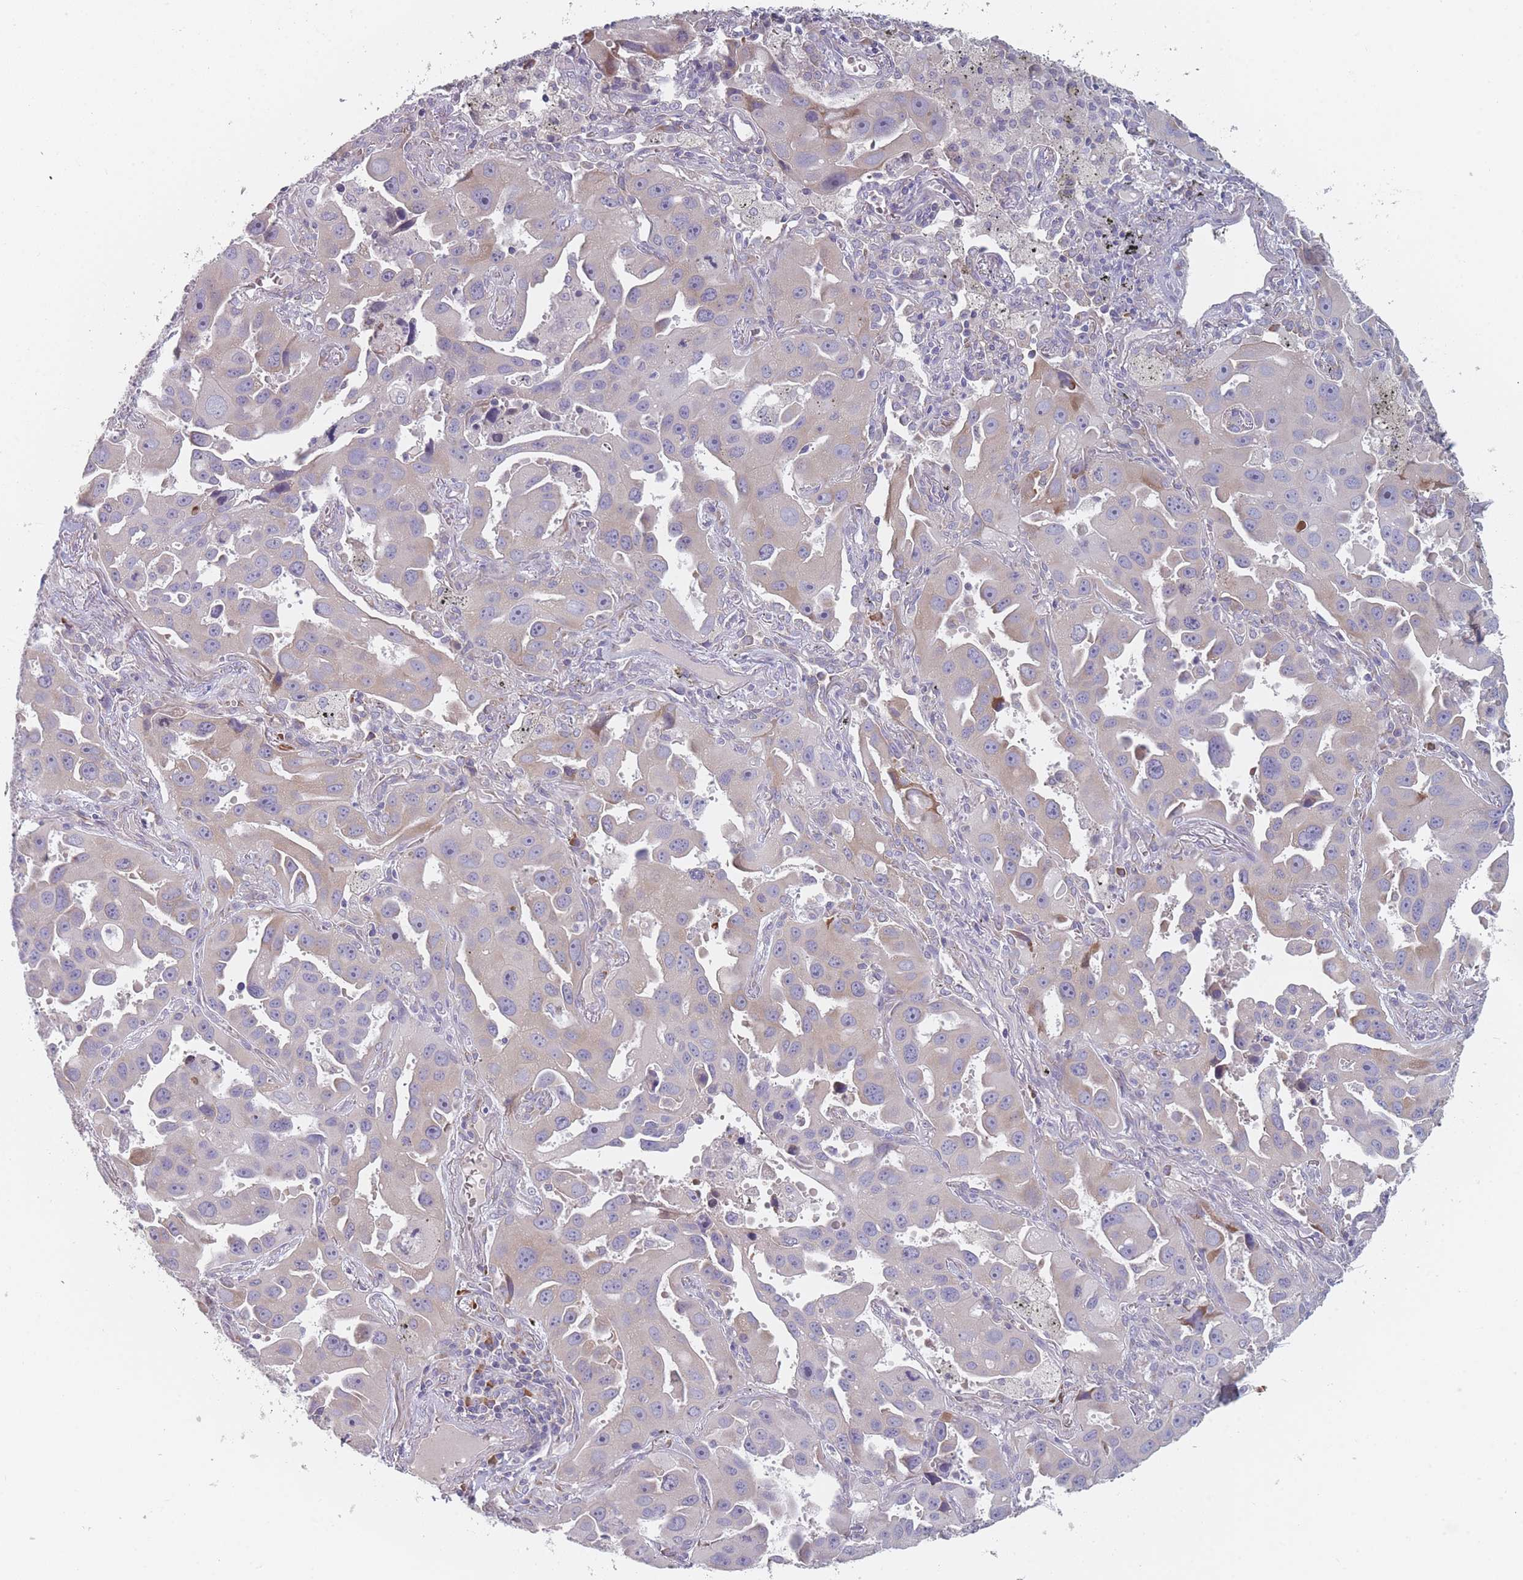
{"staining": {"intensity": "negative", "quantity": "none", "location": "none"}, "tissue": "lung cancer", "cell_type": "Tumor cells", "image_type": "cancer", "snomed": [{"axis": "morphology", "description": "Adenocarcinoma, NOS"}, {"axis": "topography", "description": "Lung"}], "caption": "Lung cancer (adenocarcinoma) stained for a protein using immunohistochemistry shows no staining tumor cells.", "gene": "CACNG5", "patient": {"sex": "male", "age": 66}}